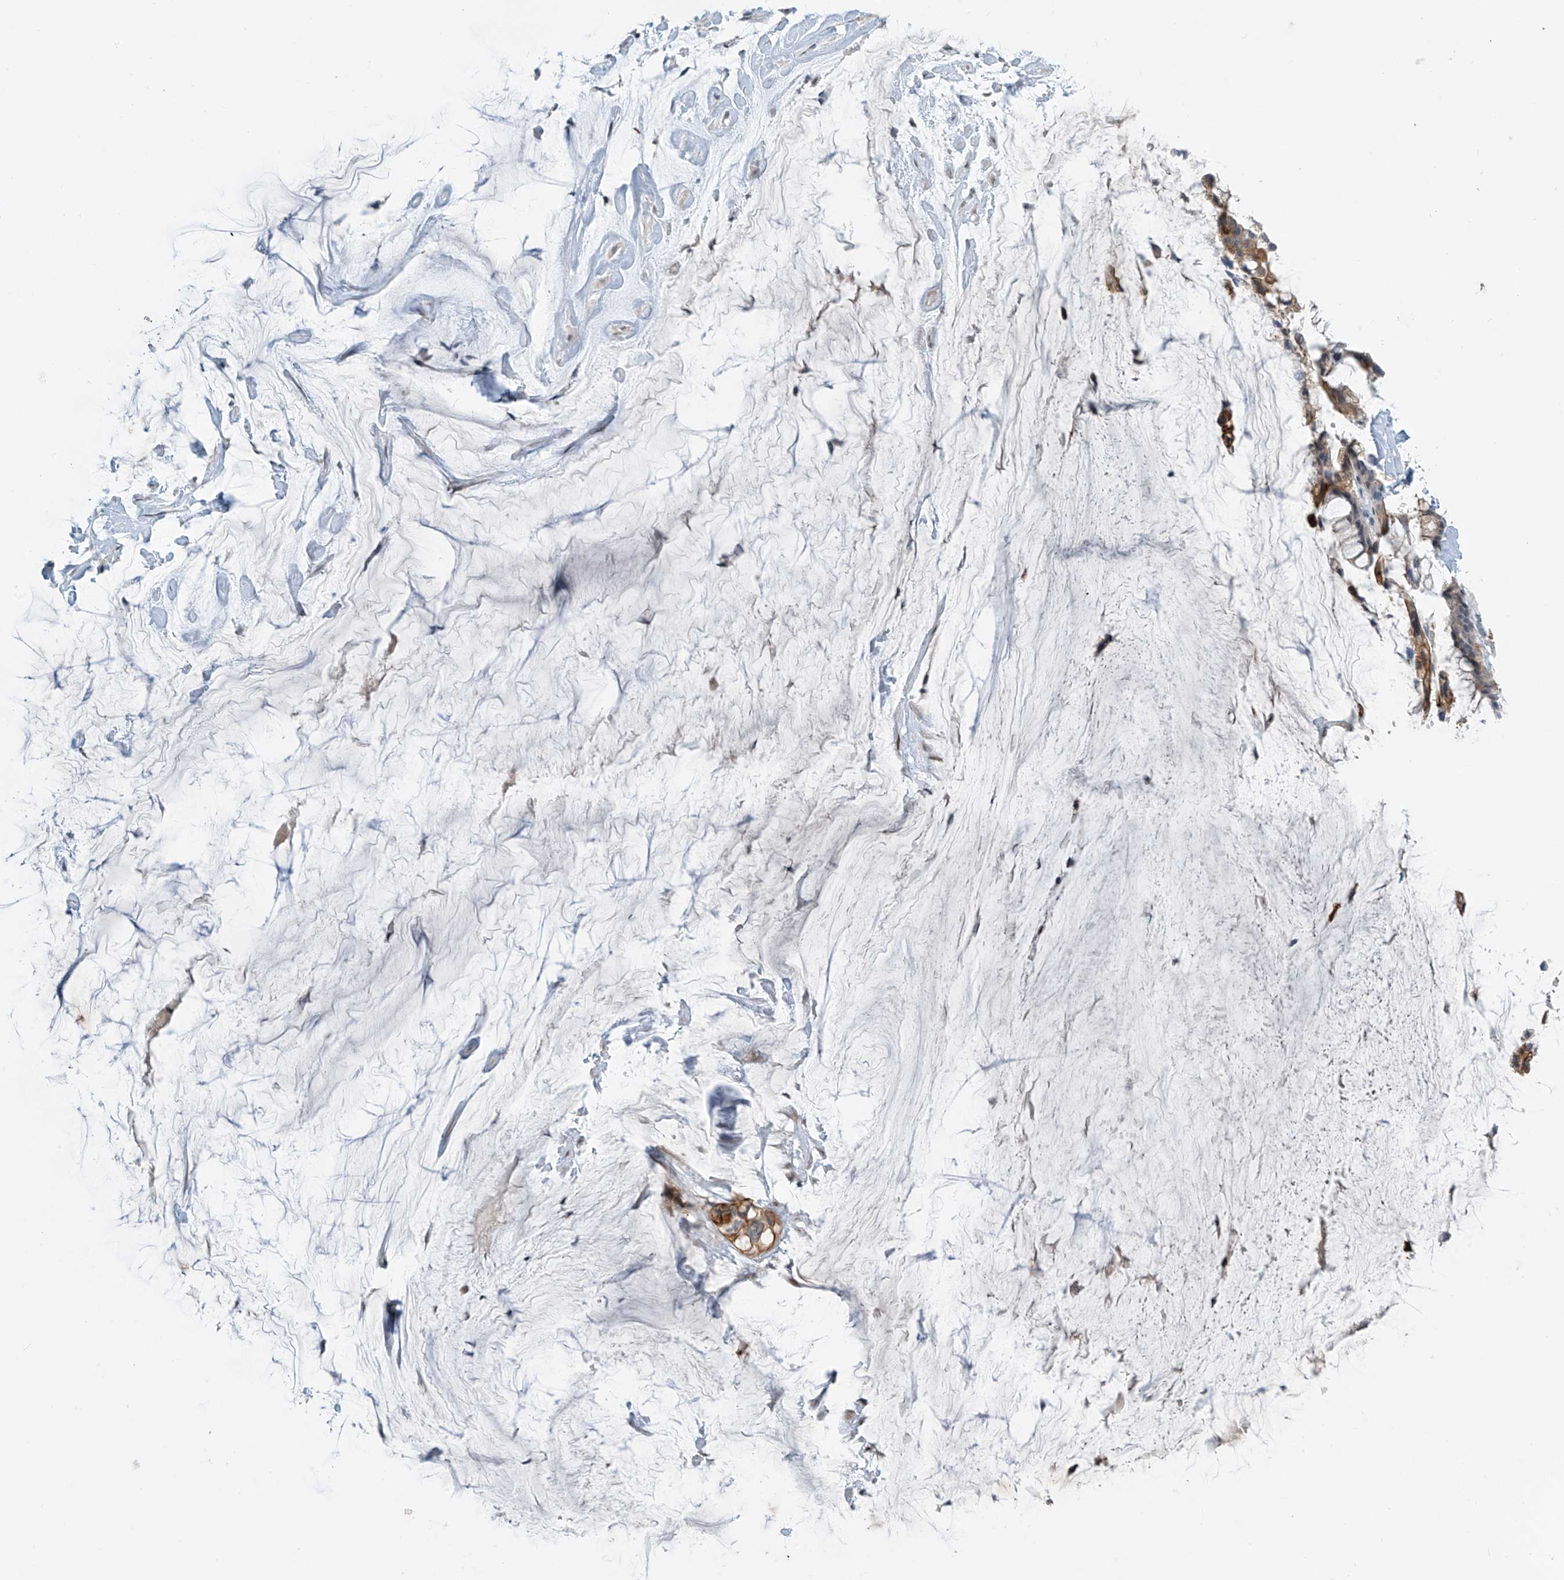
{"staining": {"intensity": "negative", "quantity": "none", "location": "none"}, "tissue": "ovarian cancer", "cell_type": "Tumor cells", "image_type": "cancer", "snomed": [{"axis": "morphology", "description": "Cystadenocarcinoma, mucinous, NOS"}, {"axis": "topography", "description": "Ovary"}], "caption": "There is no significant expression in tumor cells of ovarian mucinous cystadenocarcinoma.", "gene": "METAP1D", "patient": {"sex": "female", "age": 39}}